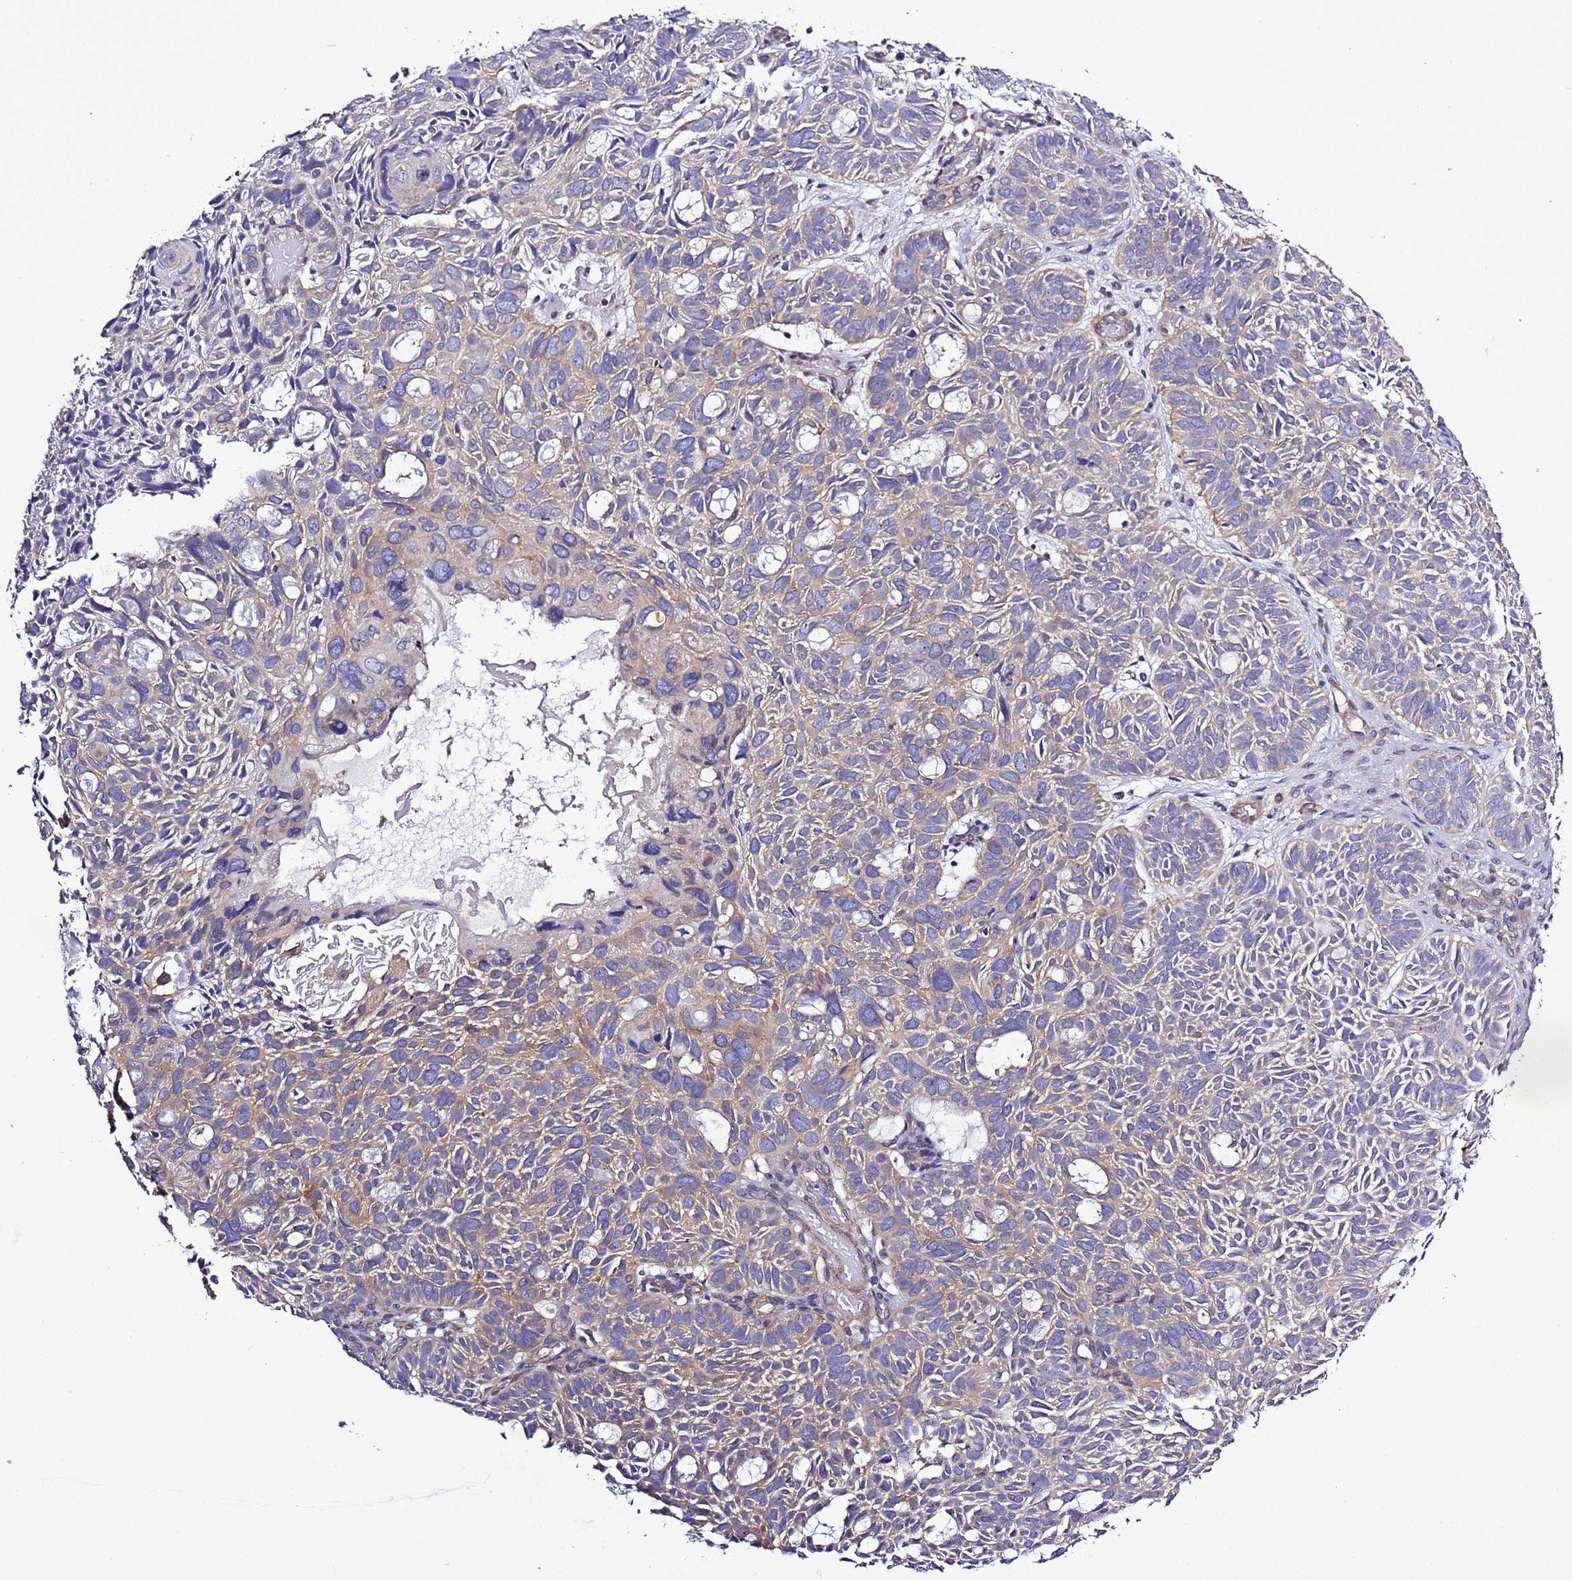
{"staining": {"intensity": "weak", "quantity": "<25%", "location": "cytoplasmic/membranous"}, "tissue": "skin cancer", "cell_type": "Tumor cells", "image_type": "cancer", "snomed": [{"axis": "morphology", "description": "Basal cell carcinoma"}, {"axis": "topography", "description": "Skin"}], "caption": "The image shows no significant expression in tumor cells of skin cancer (basal cell carcinoma).", "gene": "SPCS1", "patient": {"sex": "male", "age": 69}}